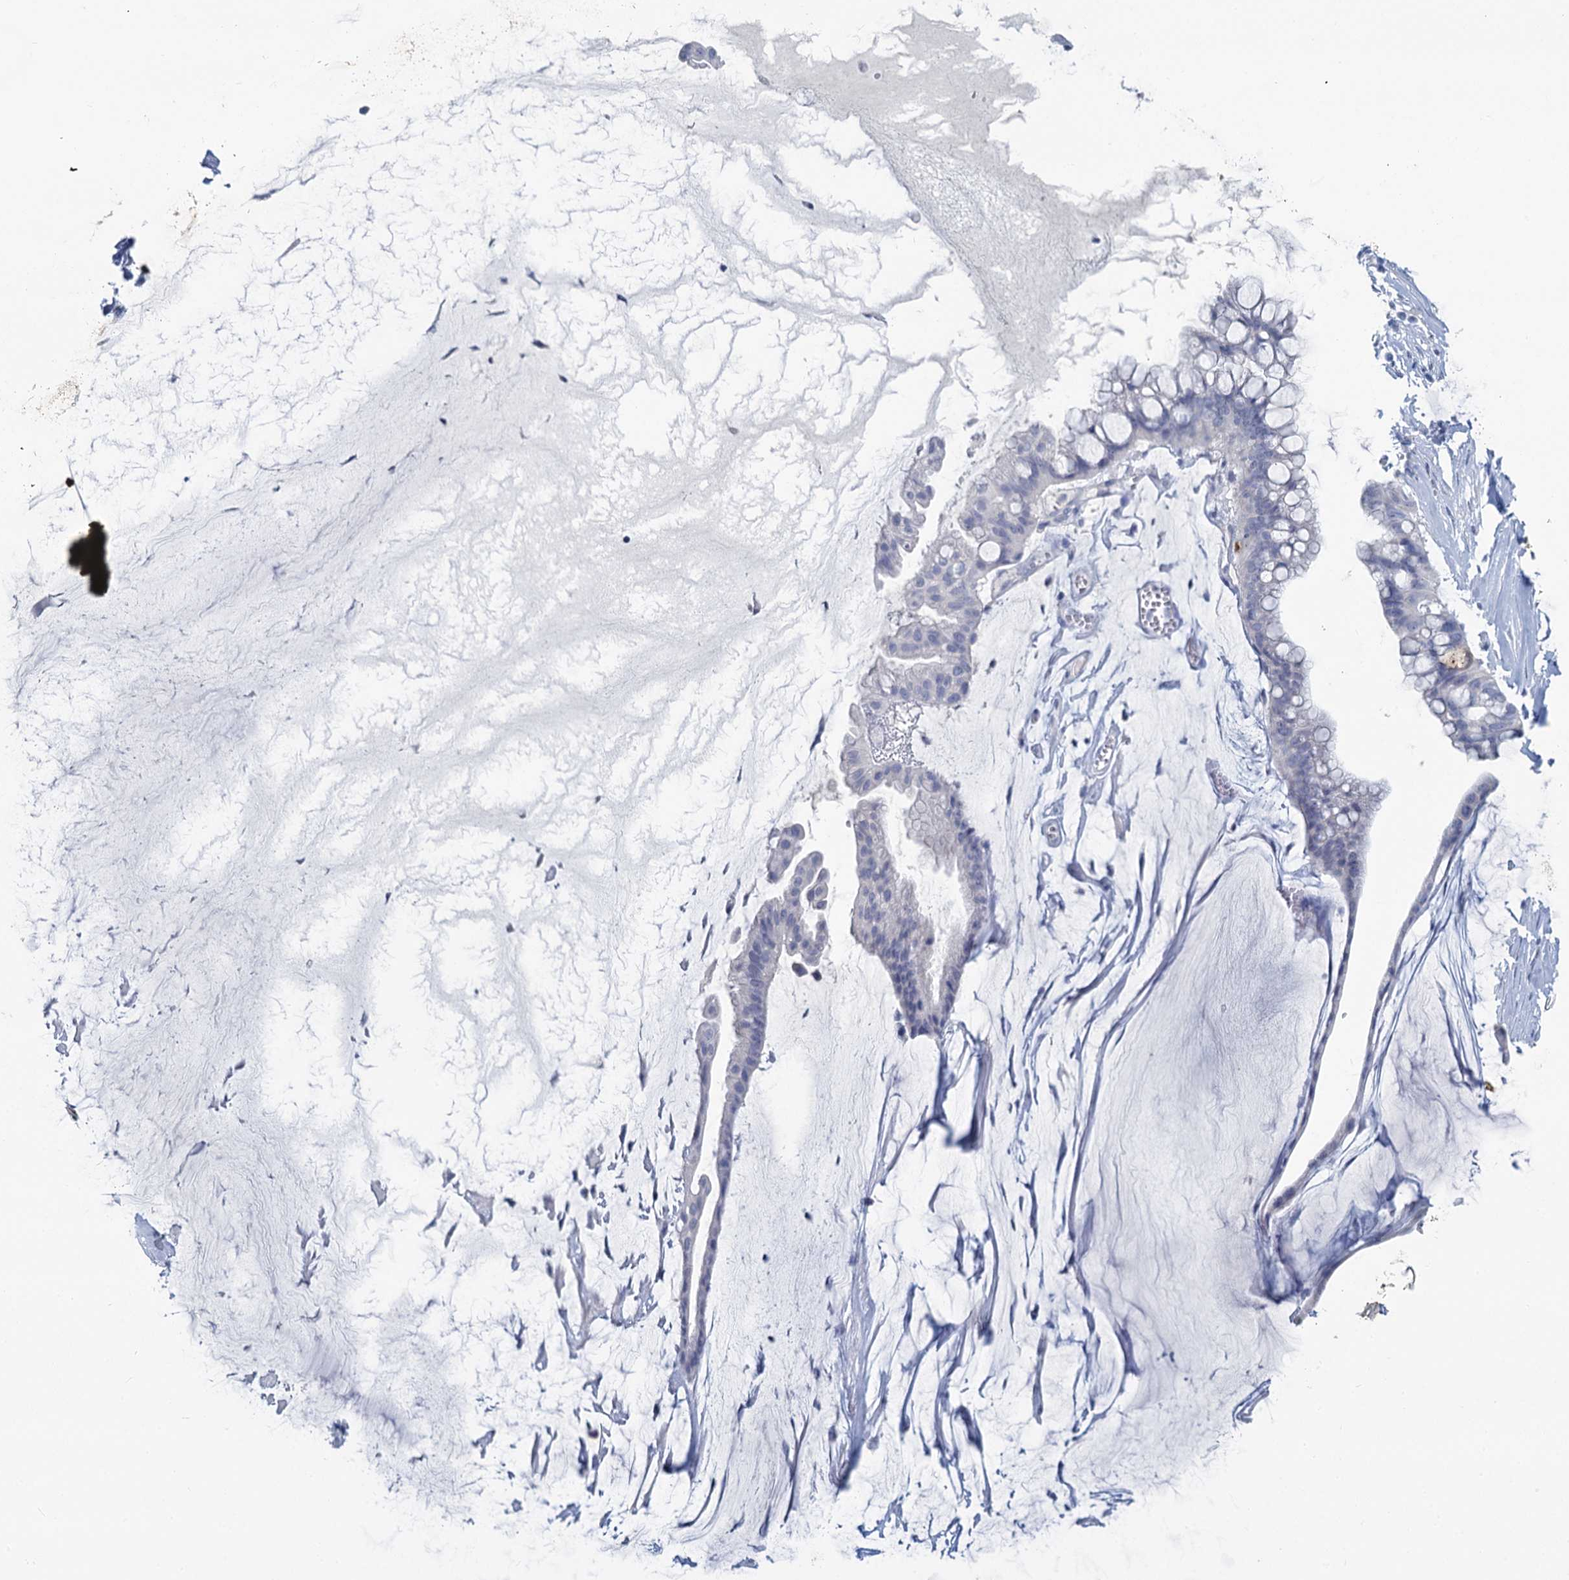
{"staining": {"intensity": "negative", "quantity": "none", "location": "none"}, "tissue": "ovarian cancer", "cell_type": "Tumor cells", "image_type": "cancer", "snomed": [{"axis": "morphology", "description": "Cystadenocarcinoma, mucinous, NOS"}, {"axis": "topography", "description": "Ovary"}], "caption": "Tumor cells are negative for brown protein staining in ovarian cancer (mucinous cystadenocarcinoma).", "gene": "CHGA", "patient": {"sex": "female", "age": 73}}